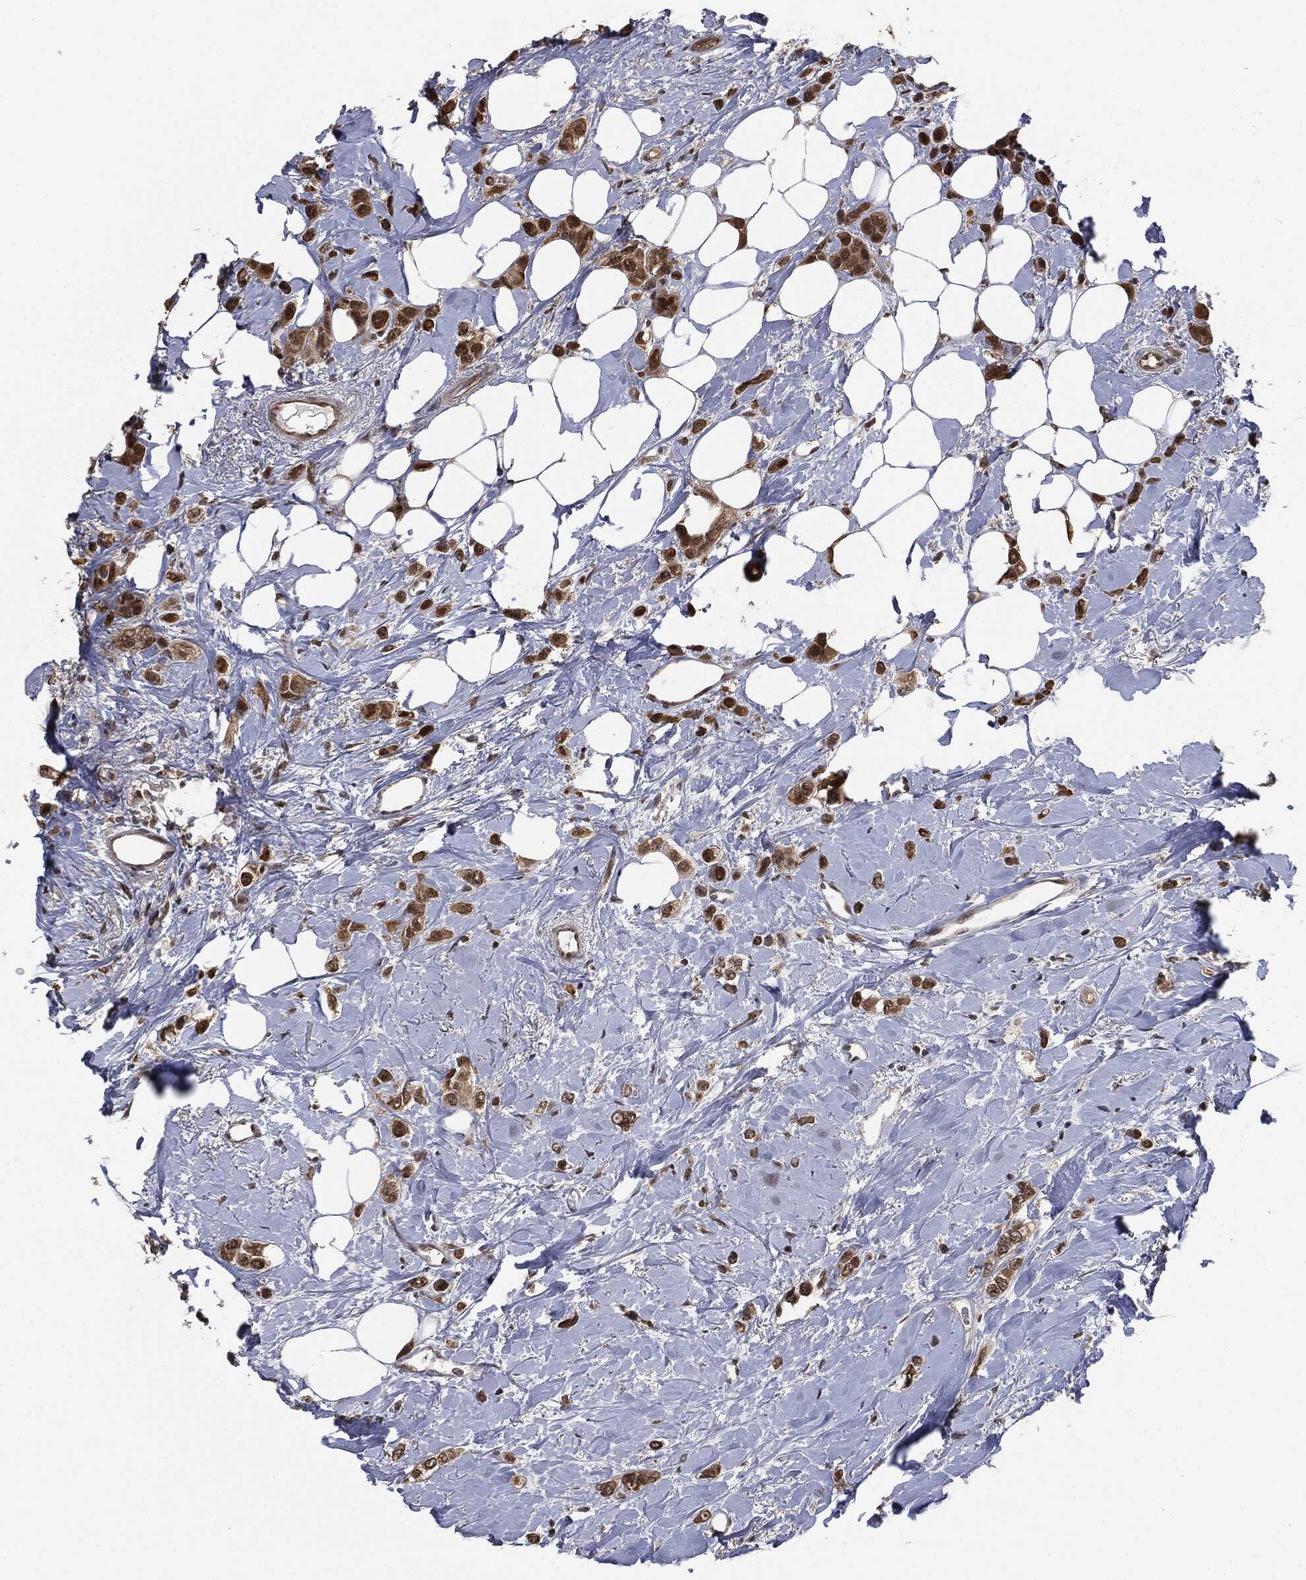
{"staining": {"intensity": "strong", "quantity": ">75%", "location": "cytoplasmic/membranous,nuclear"}, "tissue": "breast cancer", "cell_type": "Tumor cells", "image_type": "cancer", "snomed": [{"axis": "morphology", "description": "Lobular carcinoma"}, {"axis": "topography", "description": "Breast"}], "caption": "This photomicrograph exhibits breast cancer stained with immunohistochemistry (IHC) to label a protein in brown. The cytoplasmic/membranous and nuclear of tumor cells show strong positivity for the protein. Nuclei are counter-stained blue.", "gene": "SHLD2", "patient": {"sex": "female", "age": 66}}